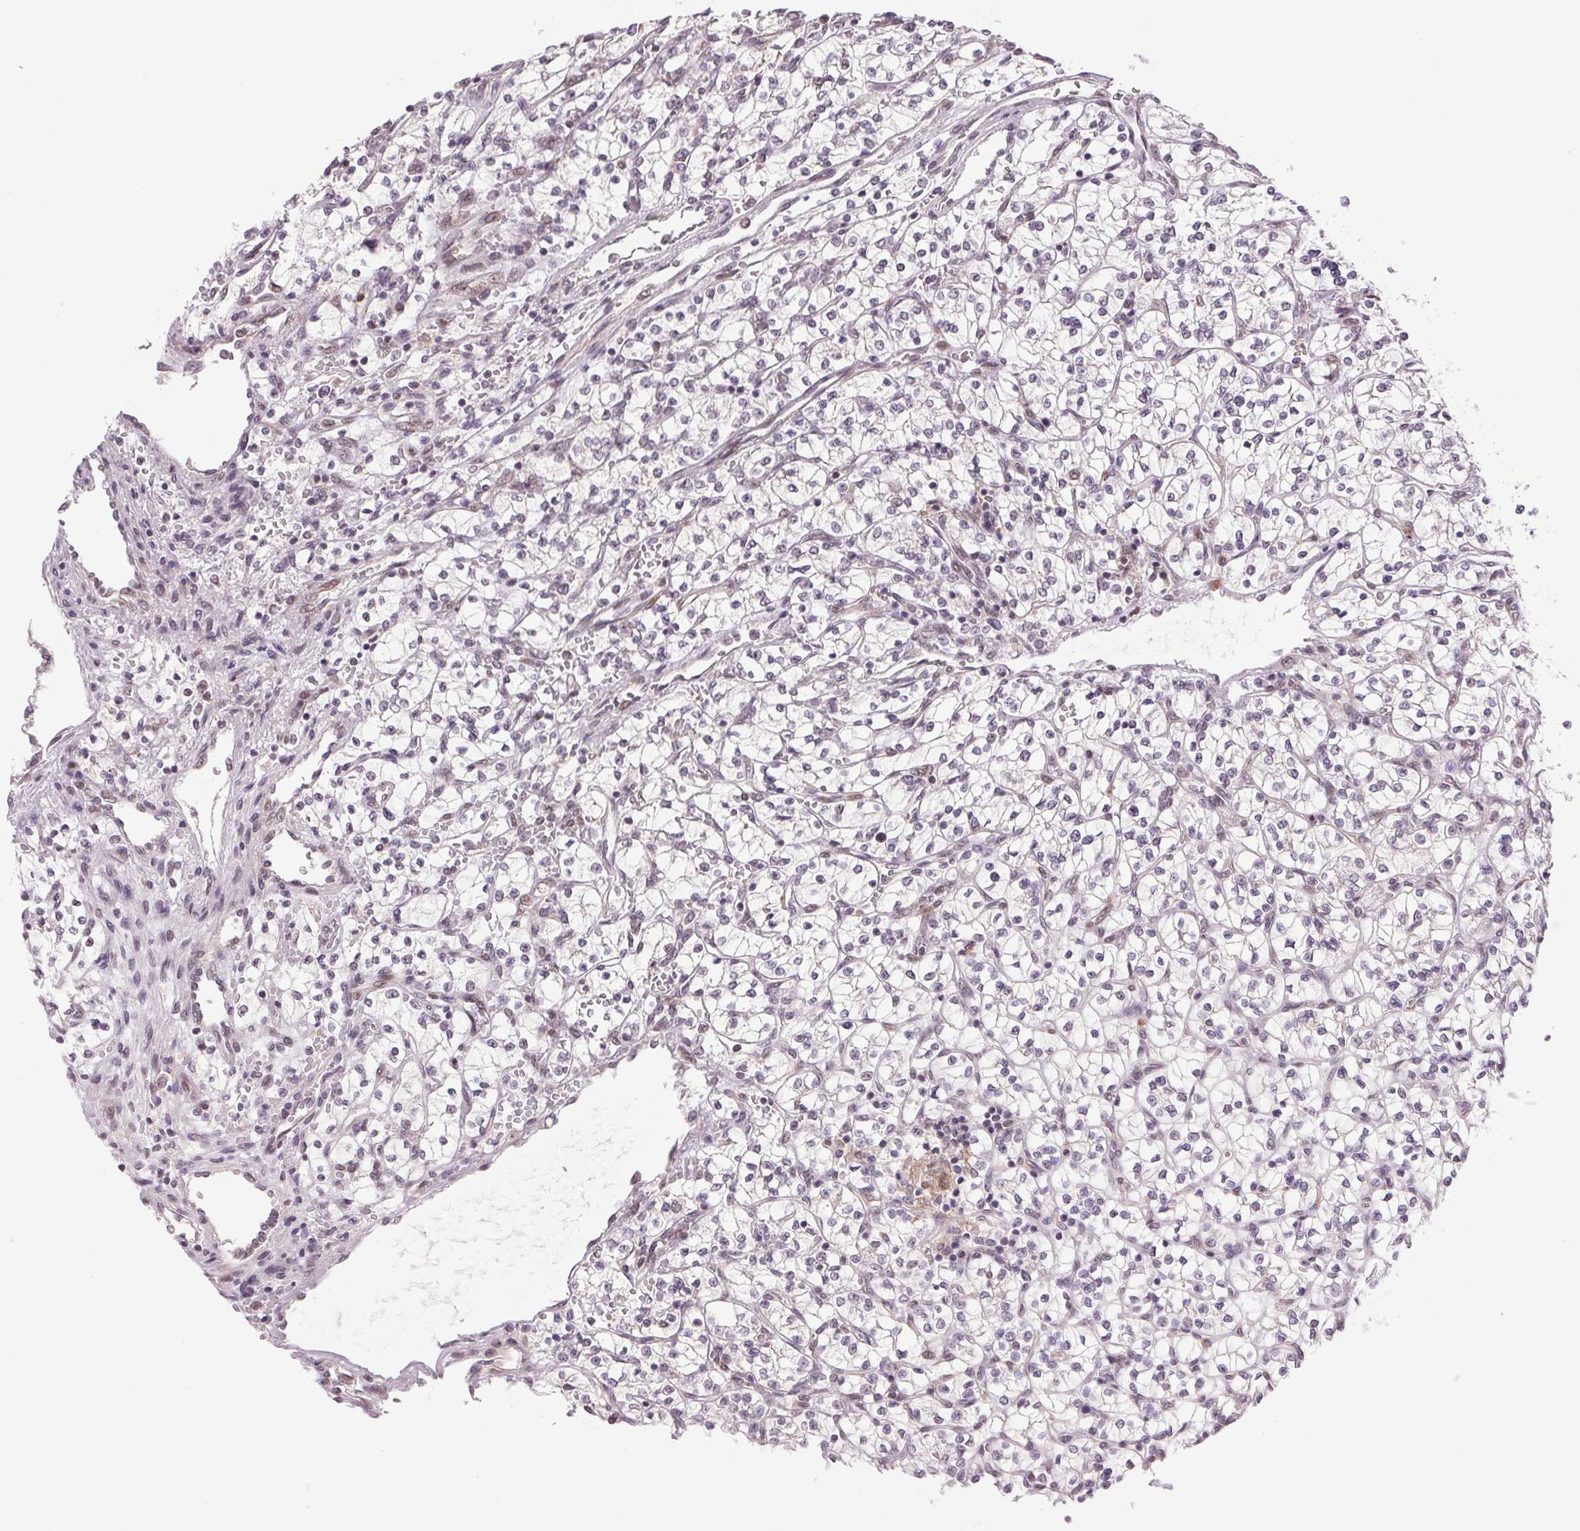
{"staining": {"intensity": "negative", "quantity": "none", "location": "none"}, "tissue": "renal cancer", "cell_type": "Tumor cells", "image_type": "cancer", "snomed": [{"axis": "morphology", "description": "Adenocarcinoma, NOS"}, {"axis": "topography", "description": "Kidney"}], "caption": "Tumor cells are negative for brown protein staining in renal cancer. The staining is performed using DAB brown chromogen with nuclei counter-stained in using hematoxylin.", "gene": "GRHL3", "patient": {"sex": "female", "age": 64}}